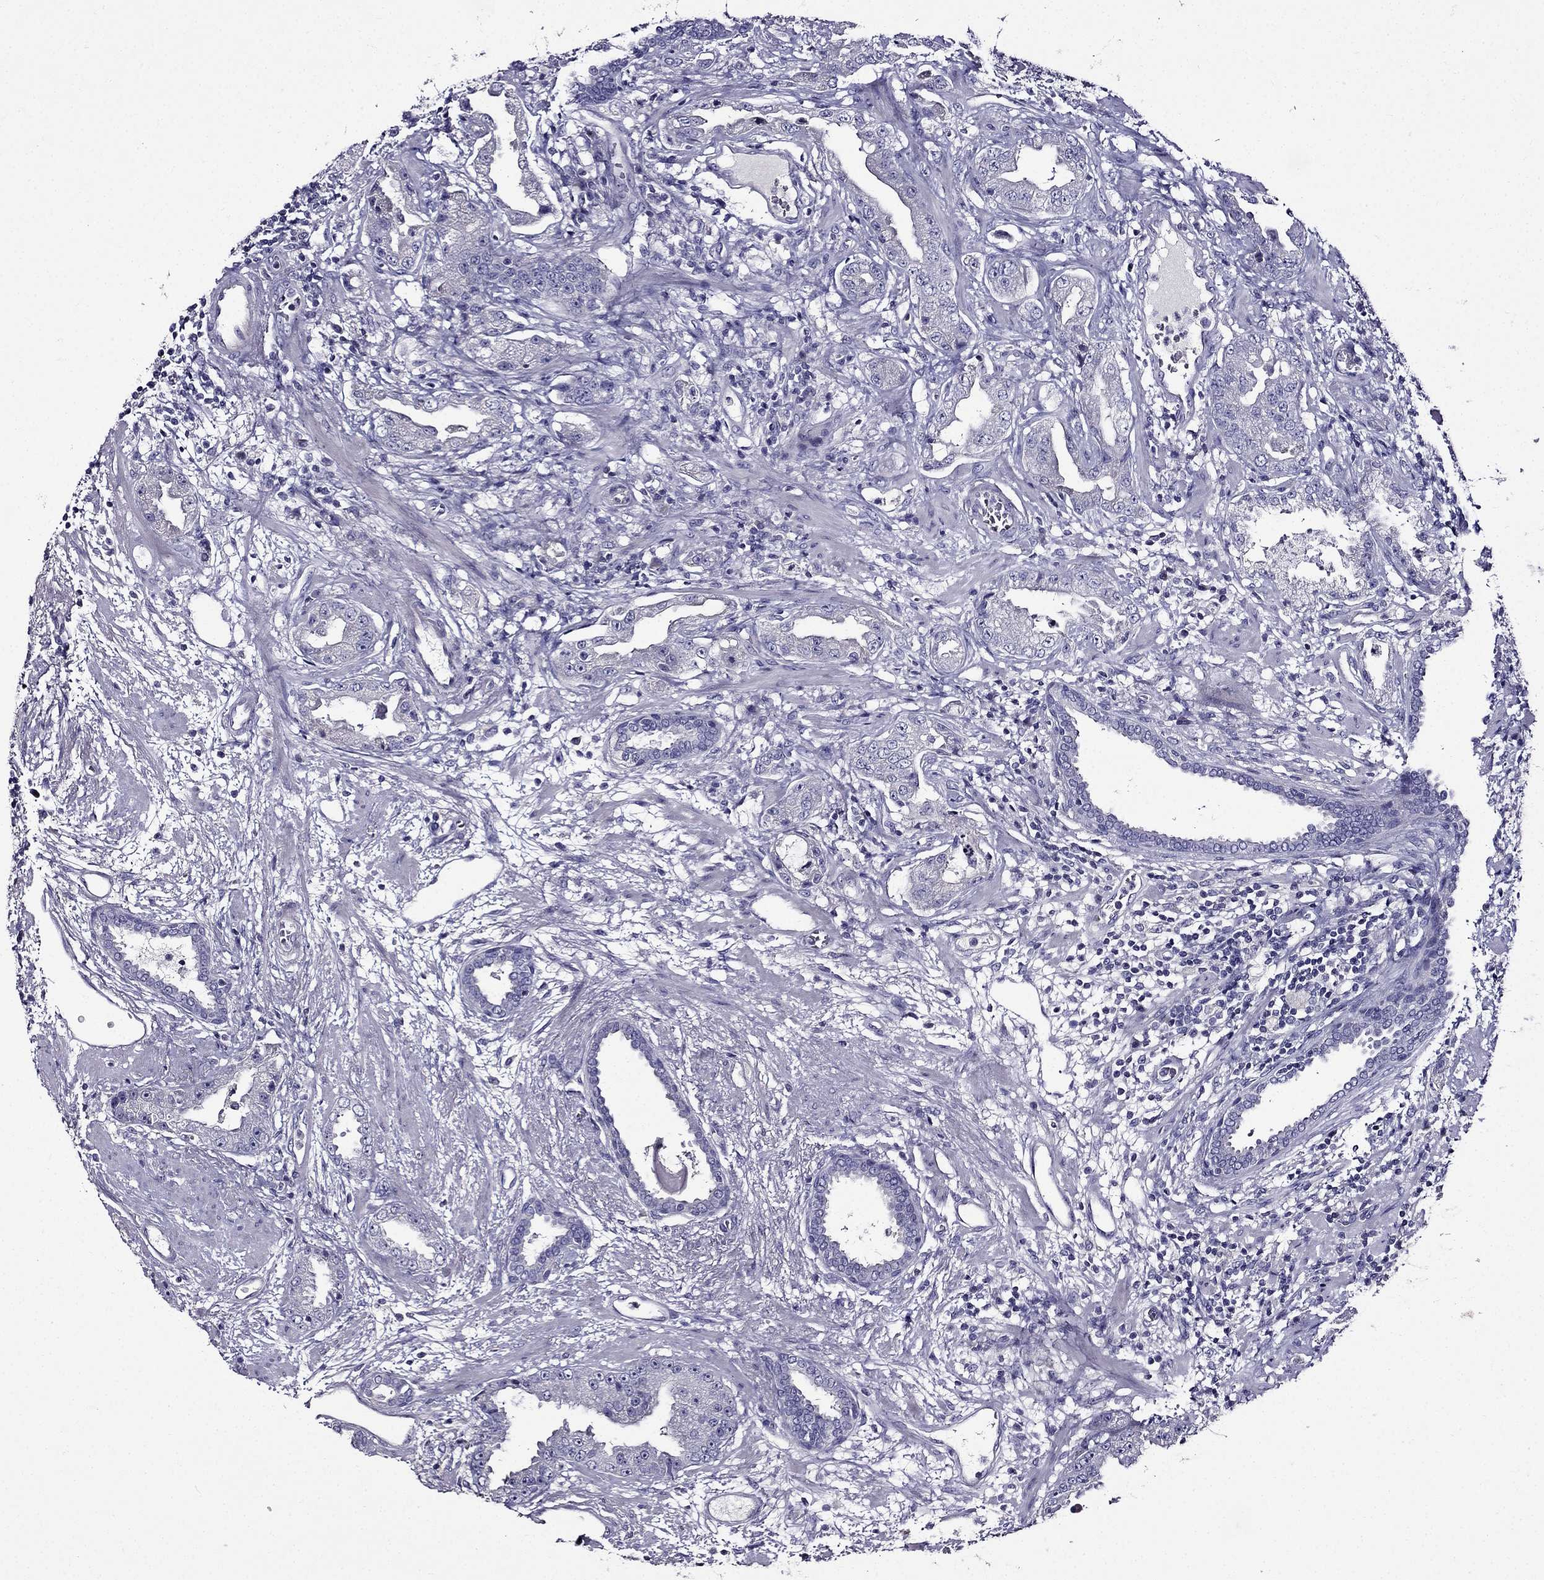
{"staining": {"intensity": "negative", "quantity": "none", "location": "none"}, "tissue": "prostate cancer", "cell_type": "Tumor cells", "image_type": "cancer", "snomed": [{"axis": "morphology", "description": "Adenocarcinoma, Low grade"}, {"axis": "topography", "description": "Prostate"}], "caption": "This is a photomicrograph of immunohistochemistry staining of prostate cancer (adenocarcinoma (low-grade)), which shows no staining in tumor cells.", "gene": "TMEM266", "patient": {"sex": "male", "age": 62}}